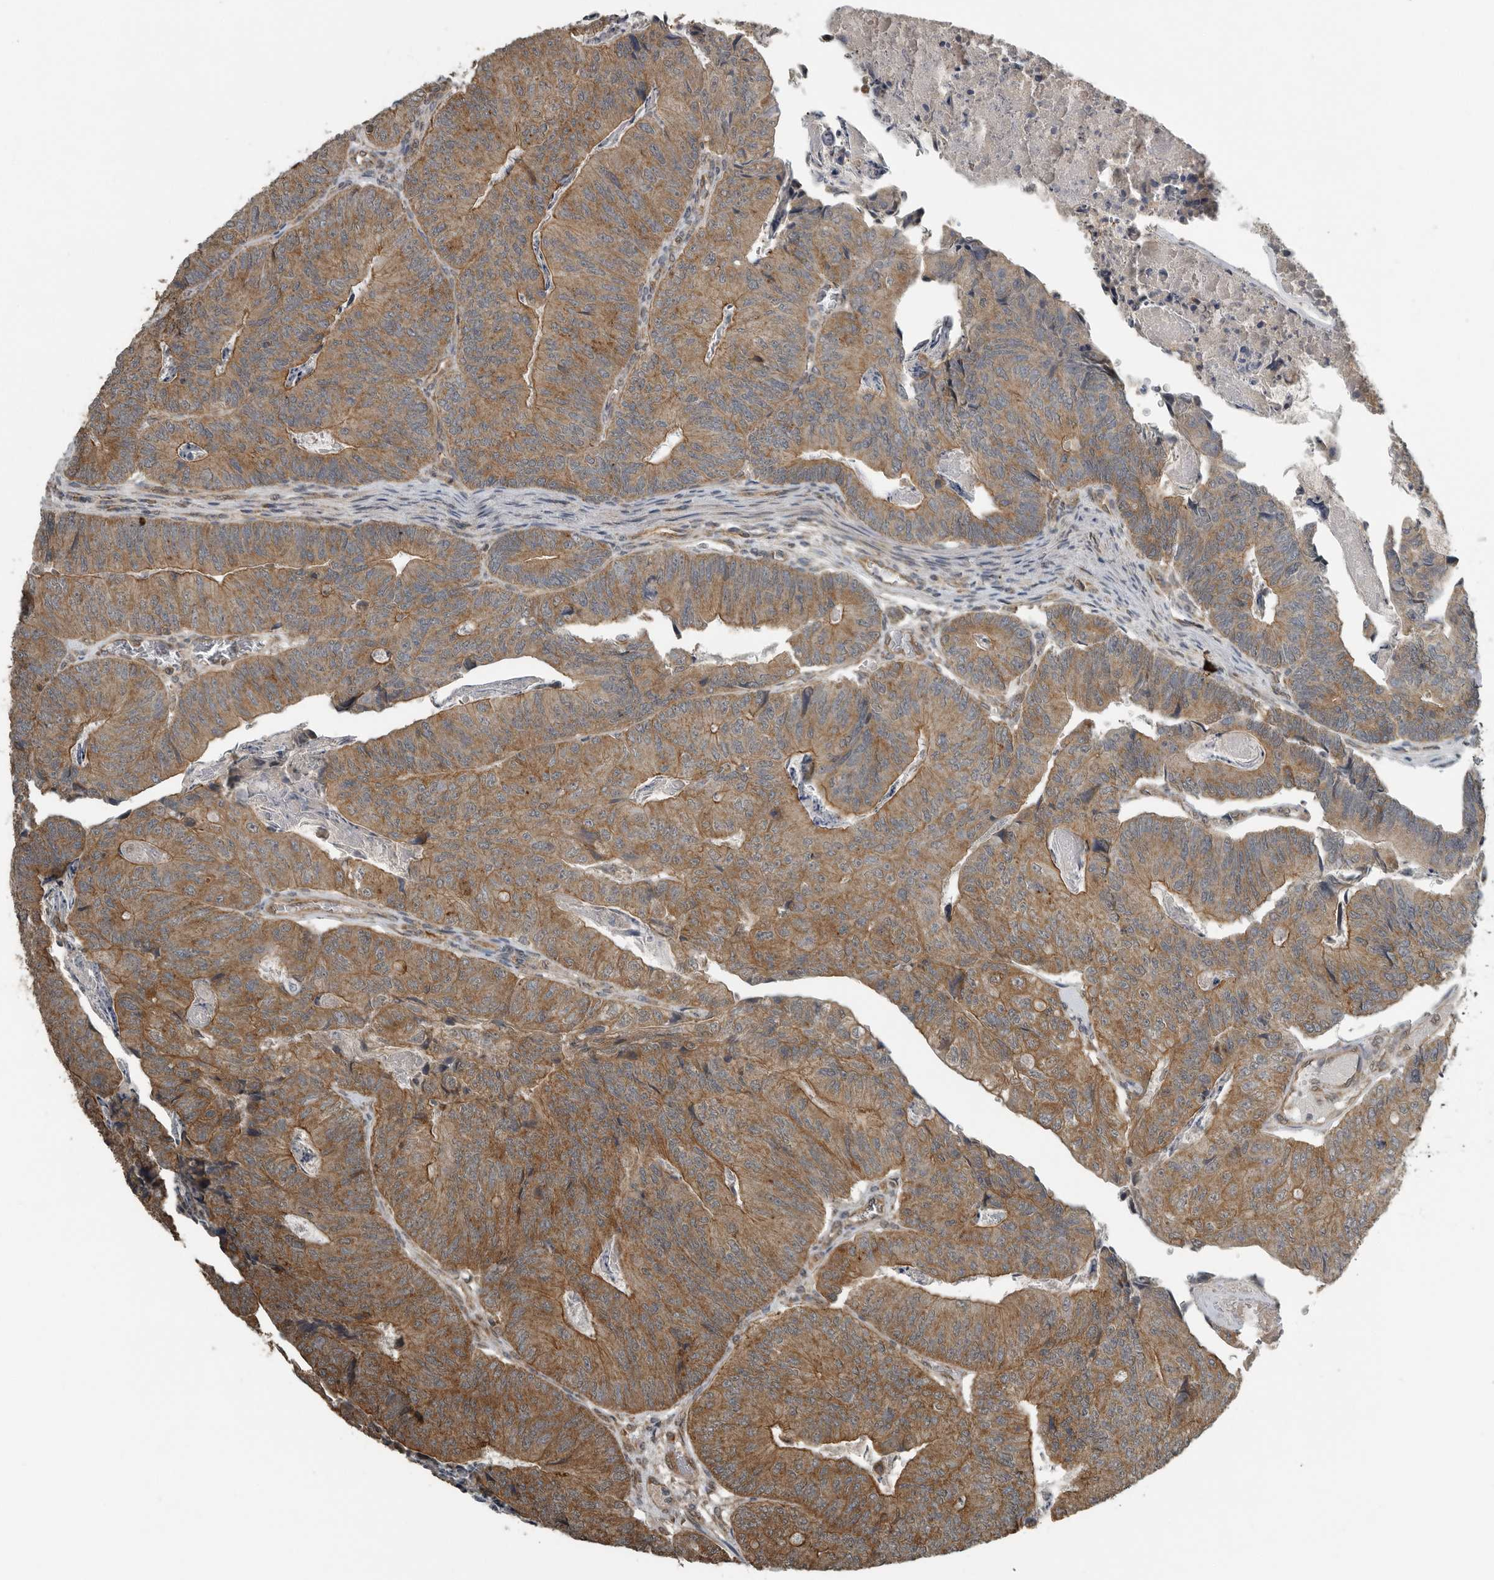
{"staining": {"intensity": "moderate", "quantity": ">75%", "location": "cytoplasmic/membranous"}, "tissue": "colorectal cancer", "cell_type": "Tumor cells", "image_type": "cancer", "snomed": [{"axis": "morphology", "description": "Adenocarcinoma, NOS"}, {"axis": "topography", "description": "Colon"}], "caption": "Immunohistochemical staining of colorectal cancer reveals moderate cytoplasmic/membranous protein expression in approximately >75% of tumor cells.", "gene": "AFAP1", "patient": {"sex": "female", "age": 67}}